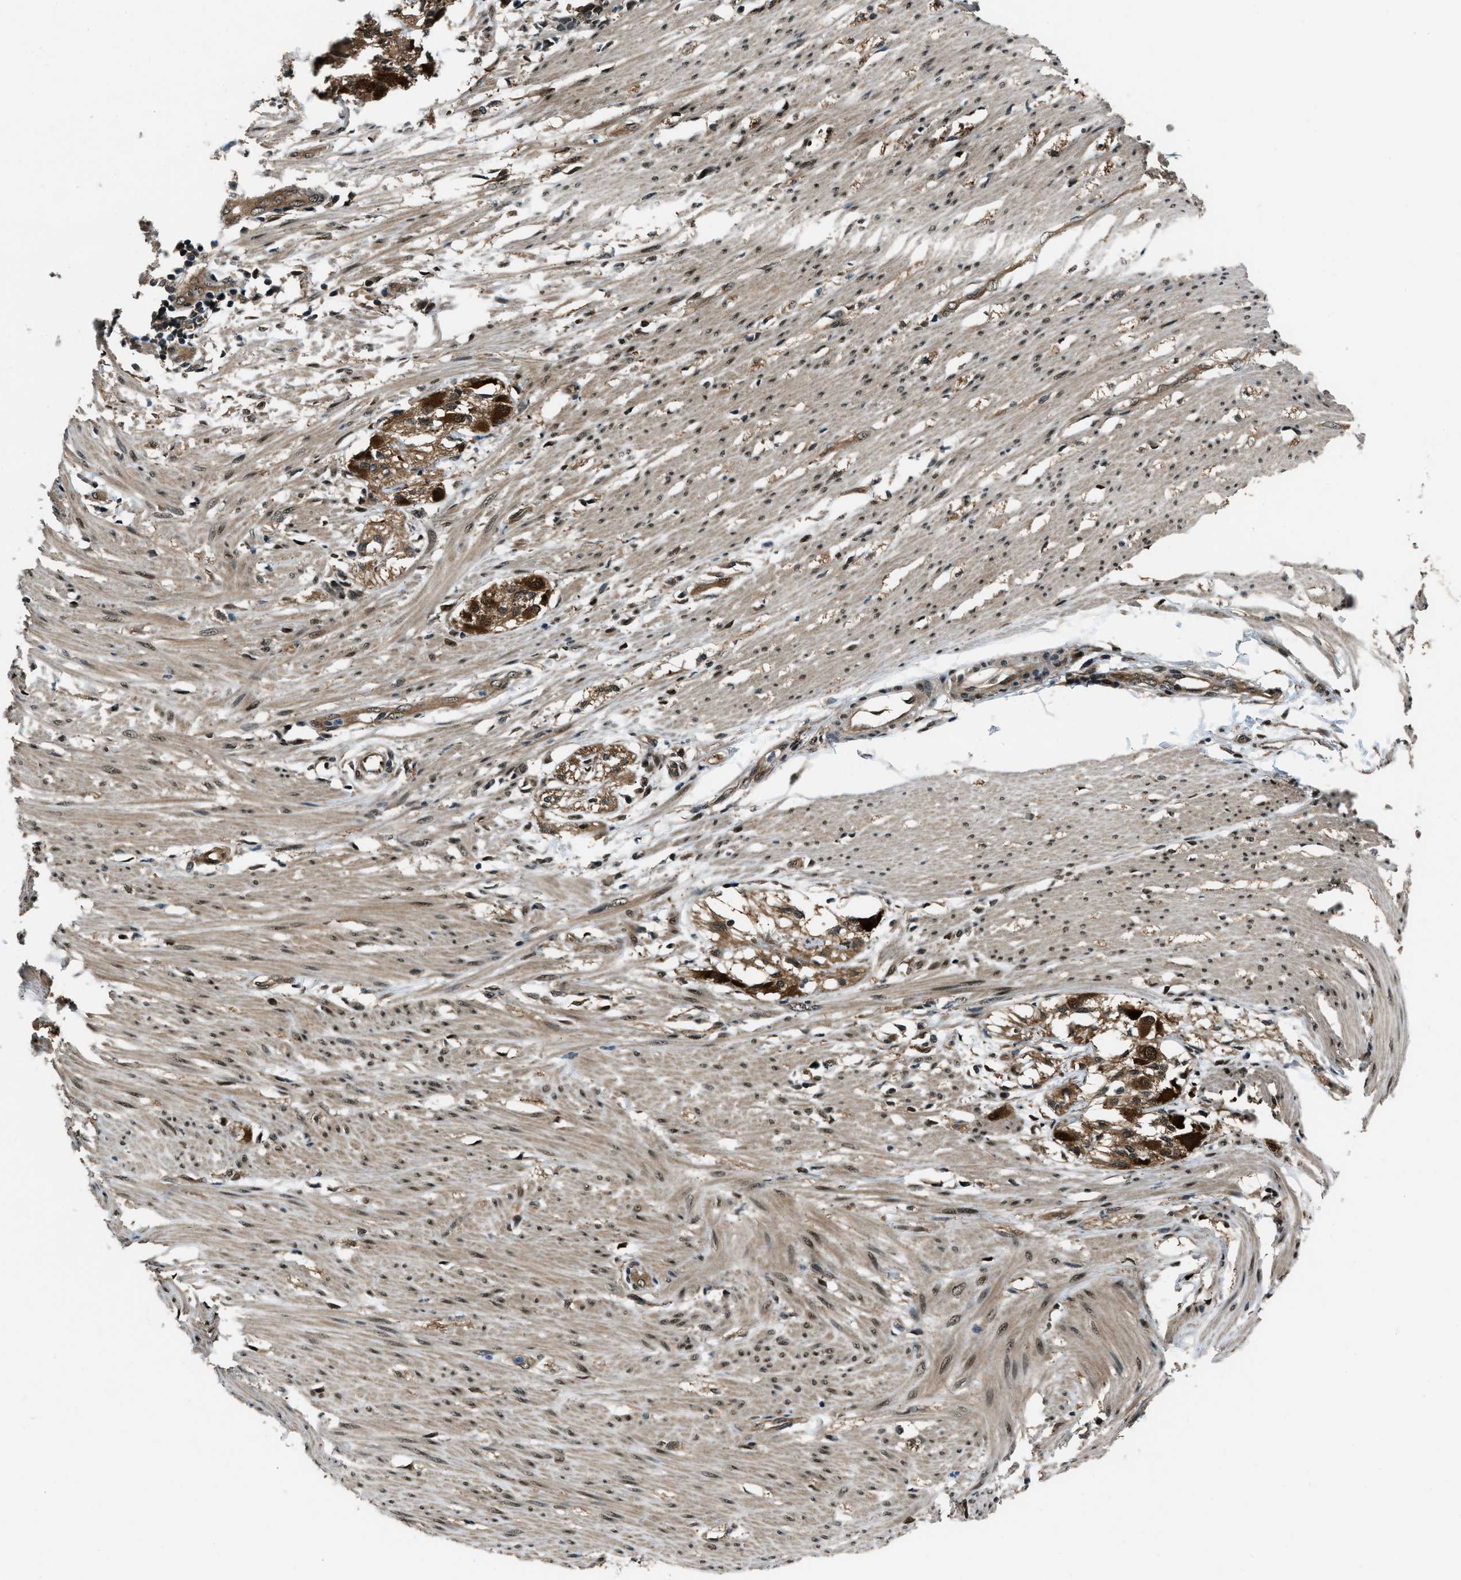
{"staining": {"intensity": "moderate", "quantity": ">75%", "location": "cytoplasmic/membranous,nuclear"}, "tissue": "smooth muscle", "cell_type": "Smooth muscle cells", "image_type": "normal", "snomed": [{"axis": "morphology", "description": "Normal tissue, NOS"}, {"axis": "morphology", "description": "Adenocarcinoma, NOS"}, {"axis": "topography", "description": "Smooth muscle"}, {"axis": "topography", "description": "Colon"}], "caption": "Smooth muscle stained for a protein (brown) demonstrates moderate cytoplasmic/membranous,nuclear positive staining in about >75% of smooth muscle cells.", "gene": "NUDCD3", "patient": {"sex": "male", "age": 14}}